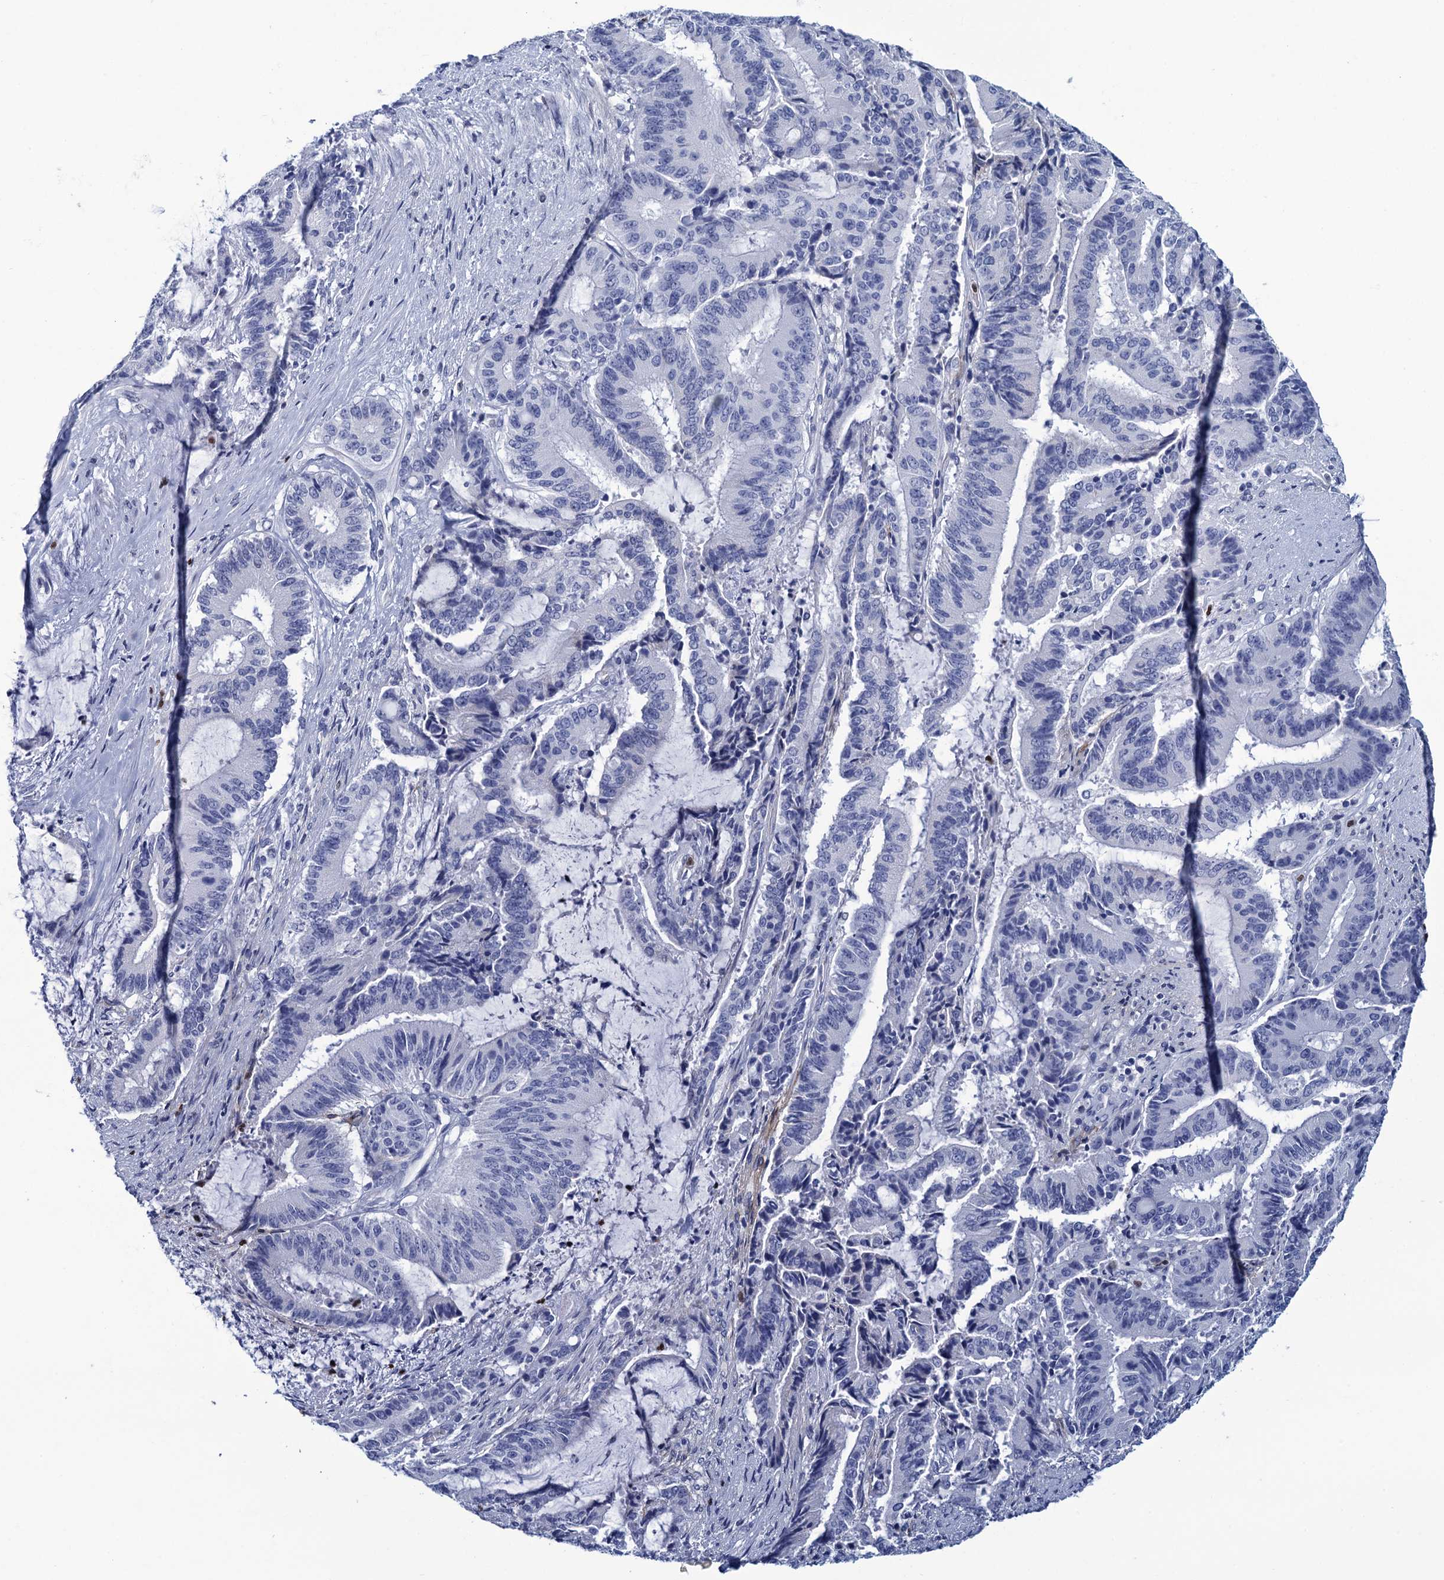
{"staining": {"intensity": "negative", "quantity": "none", "location": "none"}, "tissue": "liver cancer", "cell_type": "Tumor cells", "image_type": "cancer", "snomed": [{"axis": "morphology", "description": "Normal tissue, NOS"}, {"axis": "morphology", "description": "Cholangiocarcinoma"}, {"axis": "topography", "description": "Liver"}, {"axis": "topography", "description": "Peripheral nerve tissue"}], "caption": "Immunohistochemistry (IHC) micrograph of human liver cholangiocarcinoma stained for a protein (brown), which reveals no staining in tumor cells. (Stains: DAB immunohistochemistry (IHC) with hematoxylin counter stain, Microscopy: brightfield microscopy at high magnification).", "gene": "RHCG", "patient": {"sex": "female", "age": 73}}